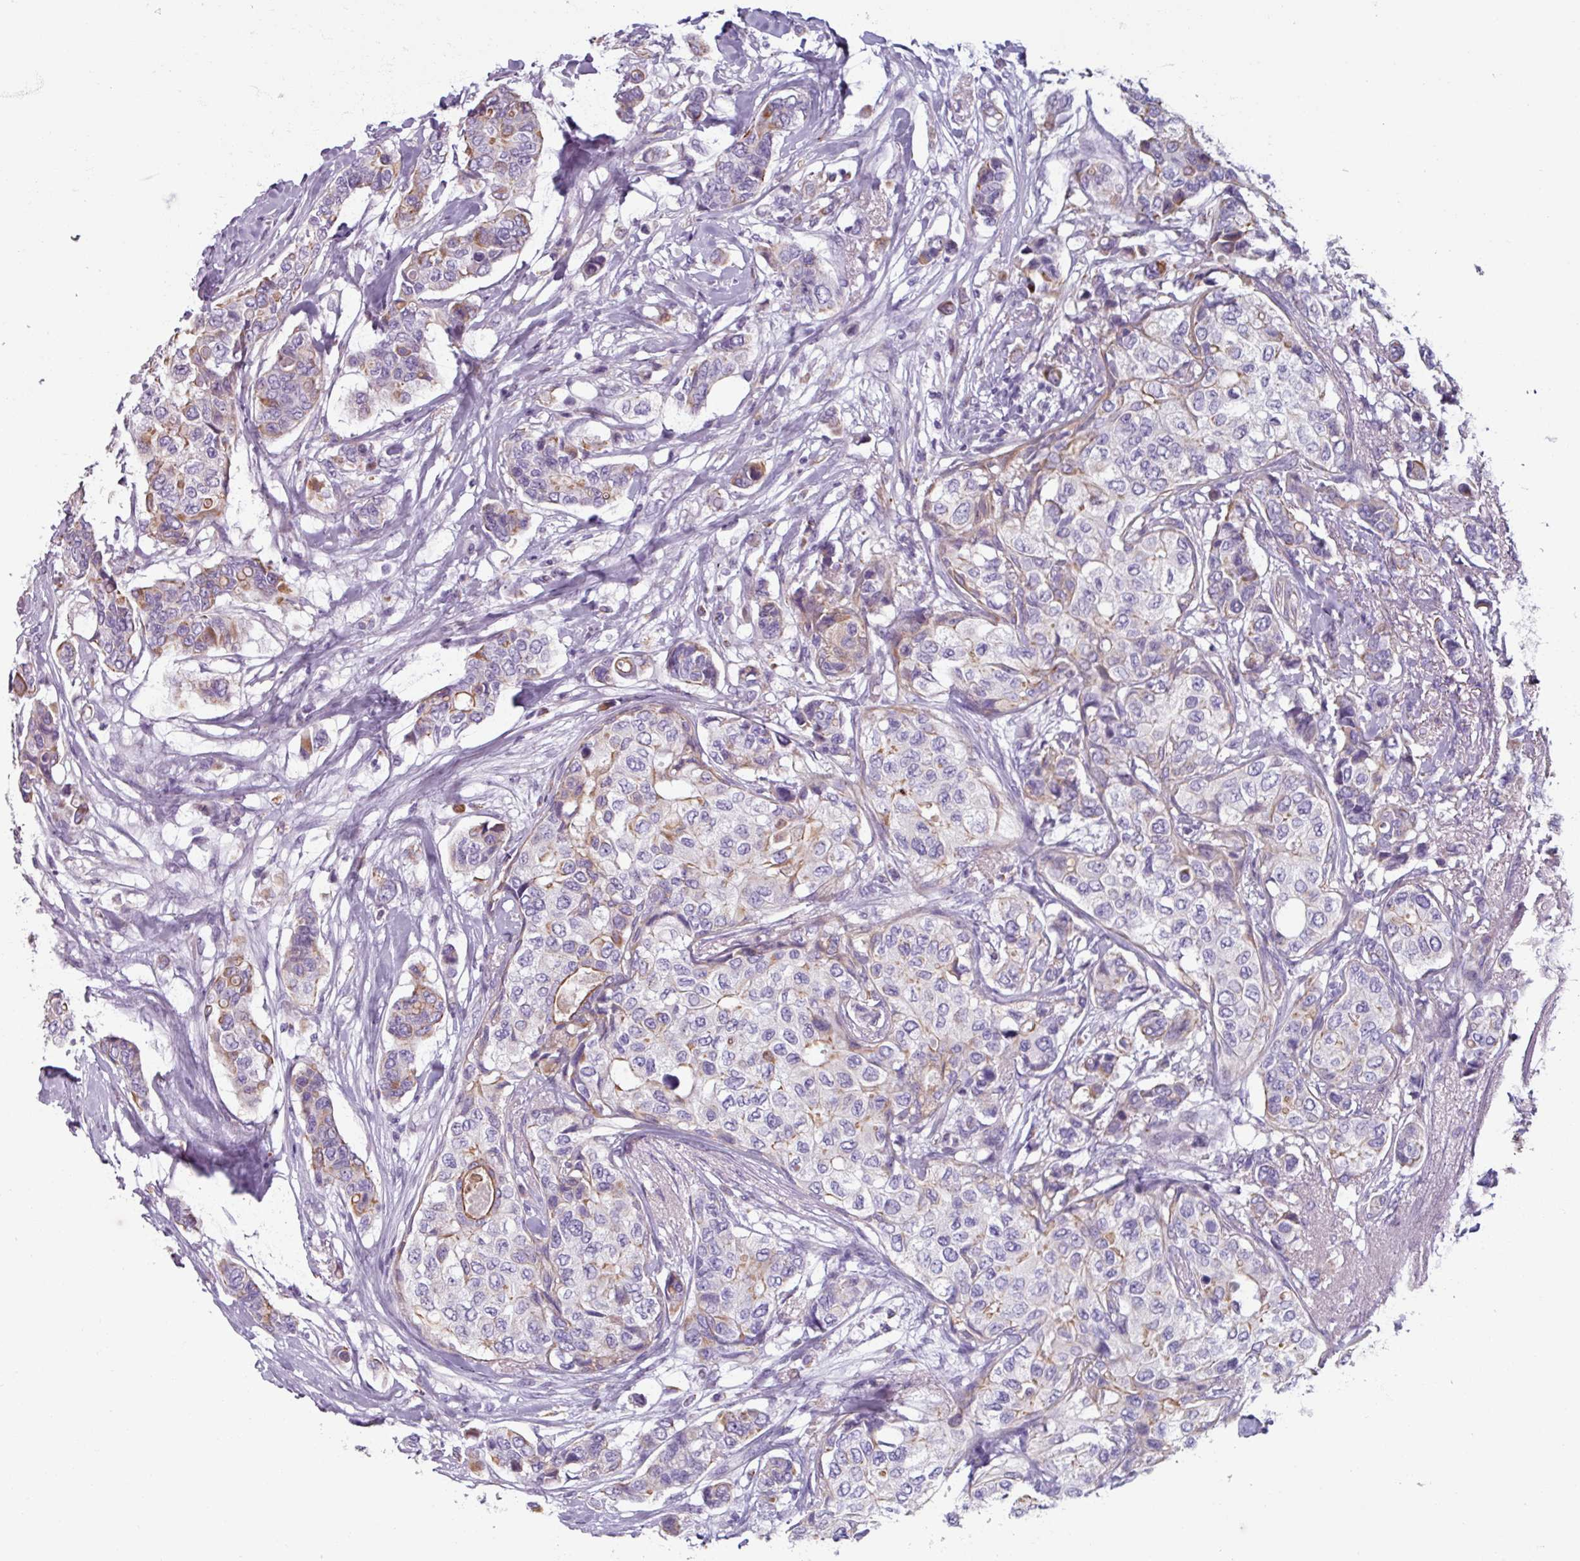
{"staining": {"intensity": "moderate", "quantity": "<25%", "location": "cytoplasmic/membranous"}, "tissue": "breast cancer", "cell_type": "Tumor cells", "image_type": "cancer", "snomed": [{"axis": "morphology", "description": "Lobular carcinoma"}, {"axis": "topography", "description": "Breast"}], "caption": "Human breast cancer stained for a protein (brown) displays moderate cytoplasmic/membranous positive positivity in approximately <25% of tumor cells.", "gene": "SPESP1", "patient": {"sex": "female", "age": 51}}